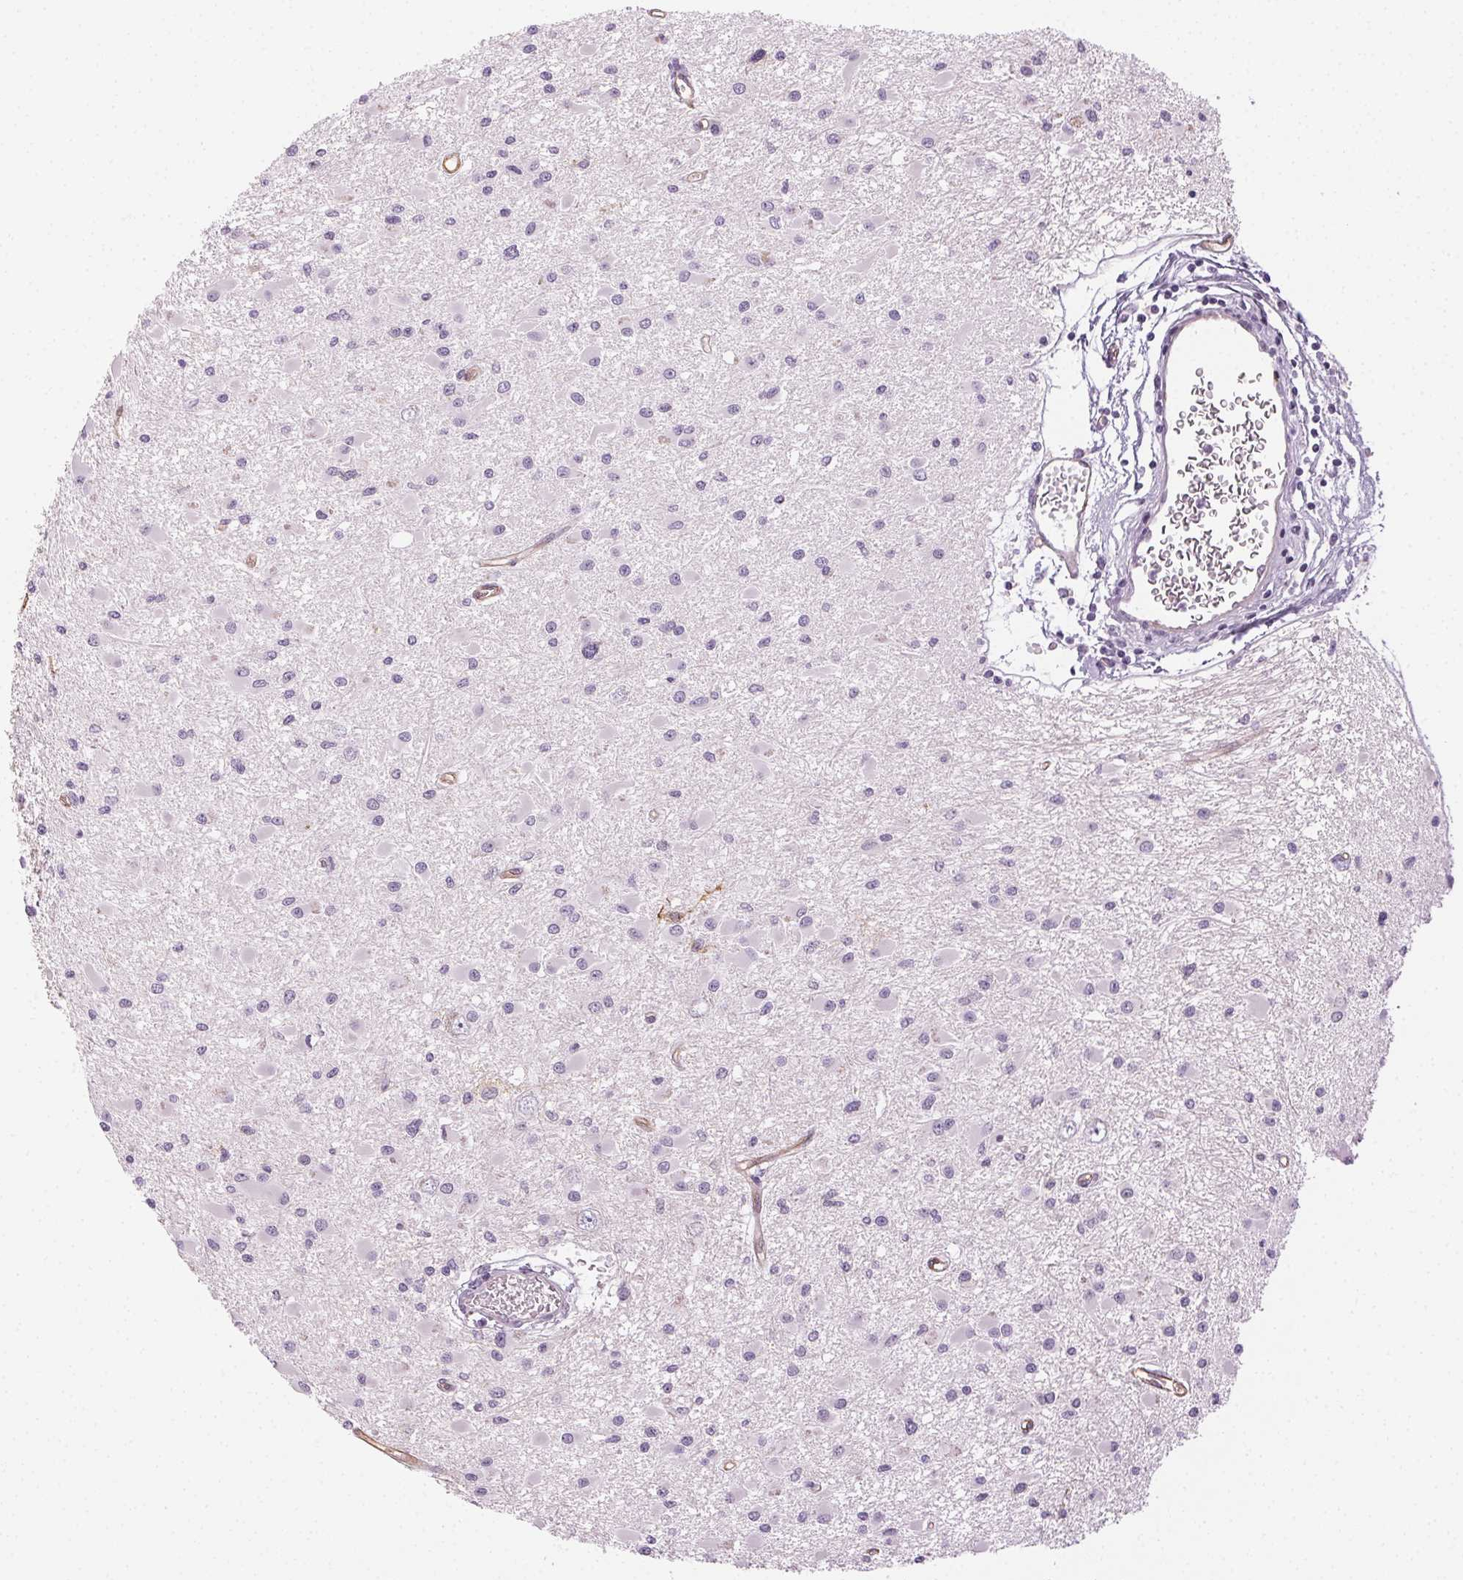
{"staining": {"intensity": "negative", "quantity": "none", "location": "none"}, "tissue": "glioma", "cell_type": "Tumor cells", "image_type": "cancer", "snomed": [{"axis": "morphology", "description": "Glioma, malignant, High grade"}, {"axis": "topography", "description": "Brain"}], "caption": "Histopathology image shows no significant protein staining in tumor cells of glioma.", "gene": "AIF1L", "patient": {"sex": "male", "age": 54}}